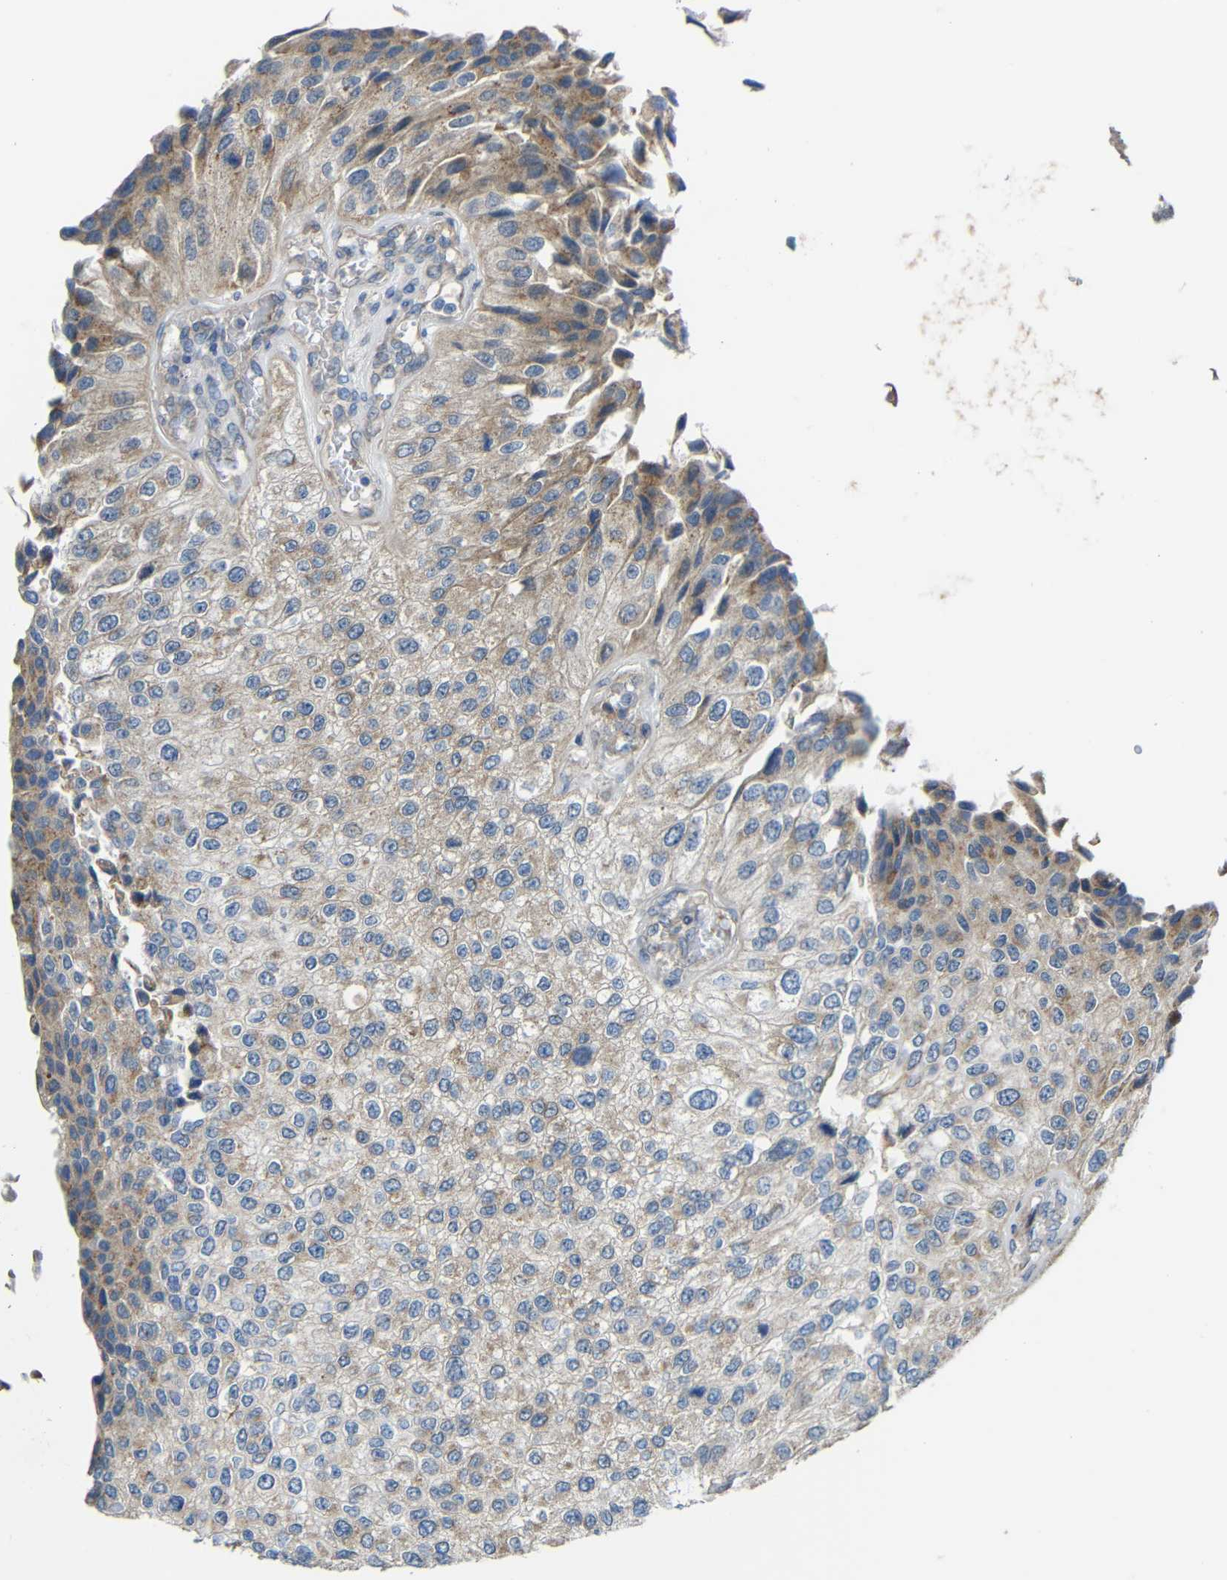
{"staining": {"intensity": "weak", "quantity": ">75%", "location": "cytoplasmic/membranous"}, "tissue": "urothelial cancer", "cell_type": "Tumor cells", "image_type": "cancer", "snomed": [{"axis": "morphology", "description": "Urothelial carcinoma, High grade"}, {"axis": "topography", "description": "Kidney"}, {"axis": "topography", "description": "Urinary bladder"}], "caption": "Tumor cells show low levels of weak cytoplasmic/membranous staining in about >75% of cells in high-grade urothelial carcinoma.", "gene": "TMEM25", "patient": {"sex": "male", "age": 77}}